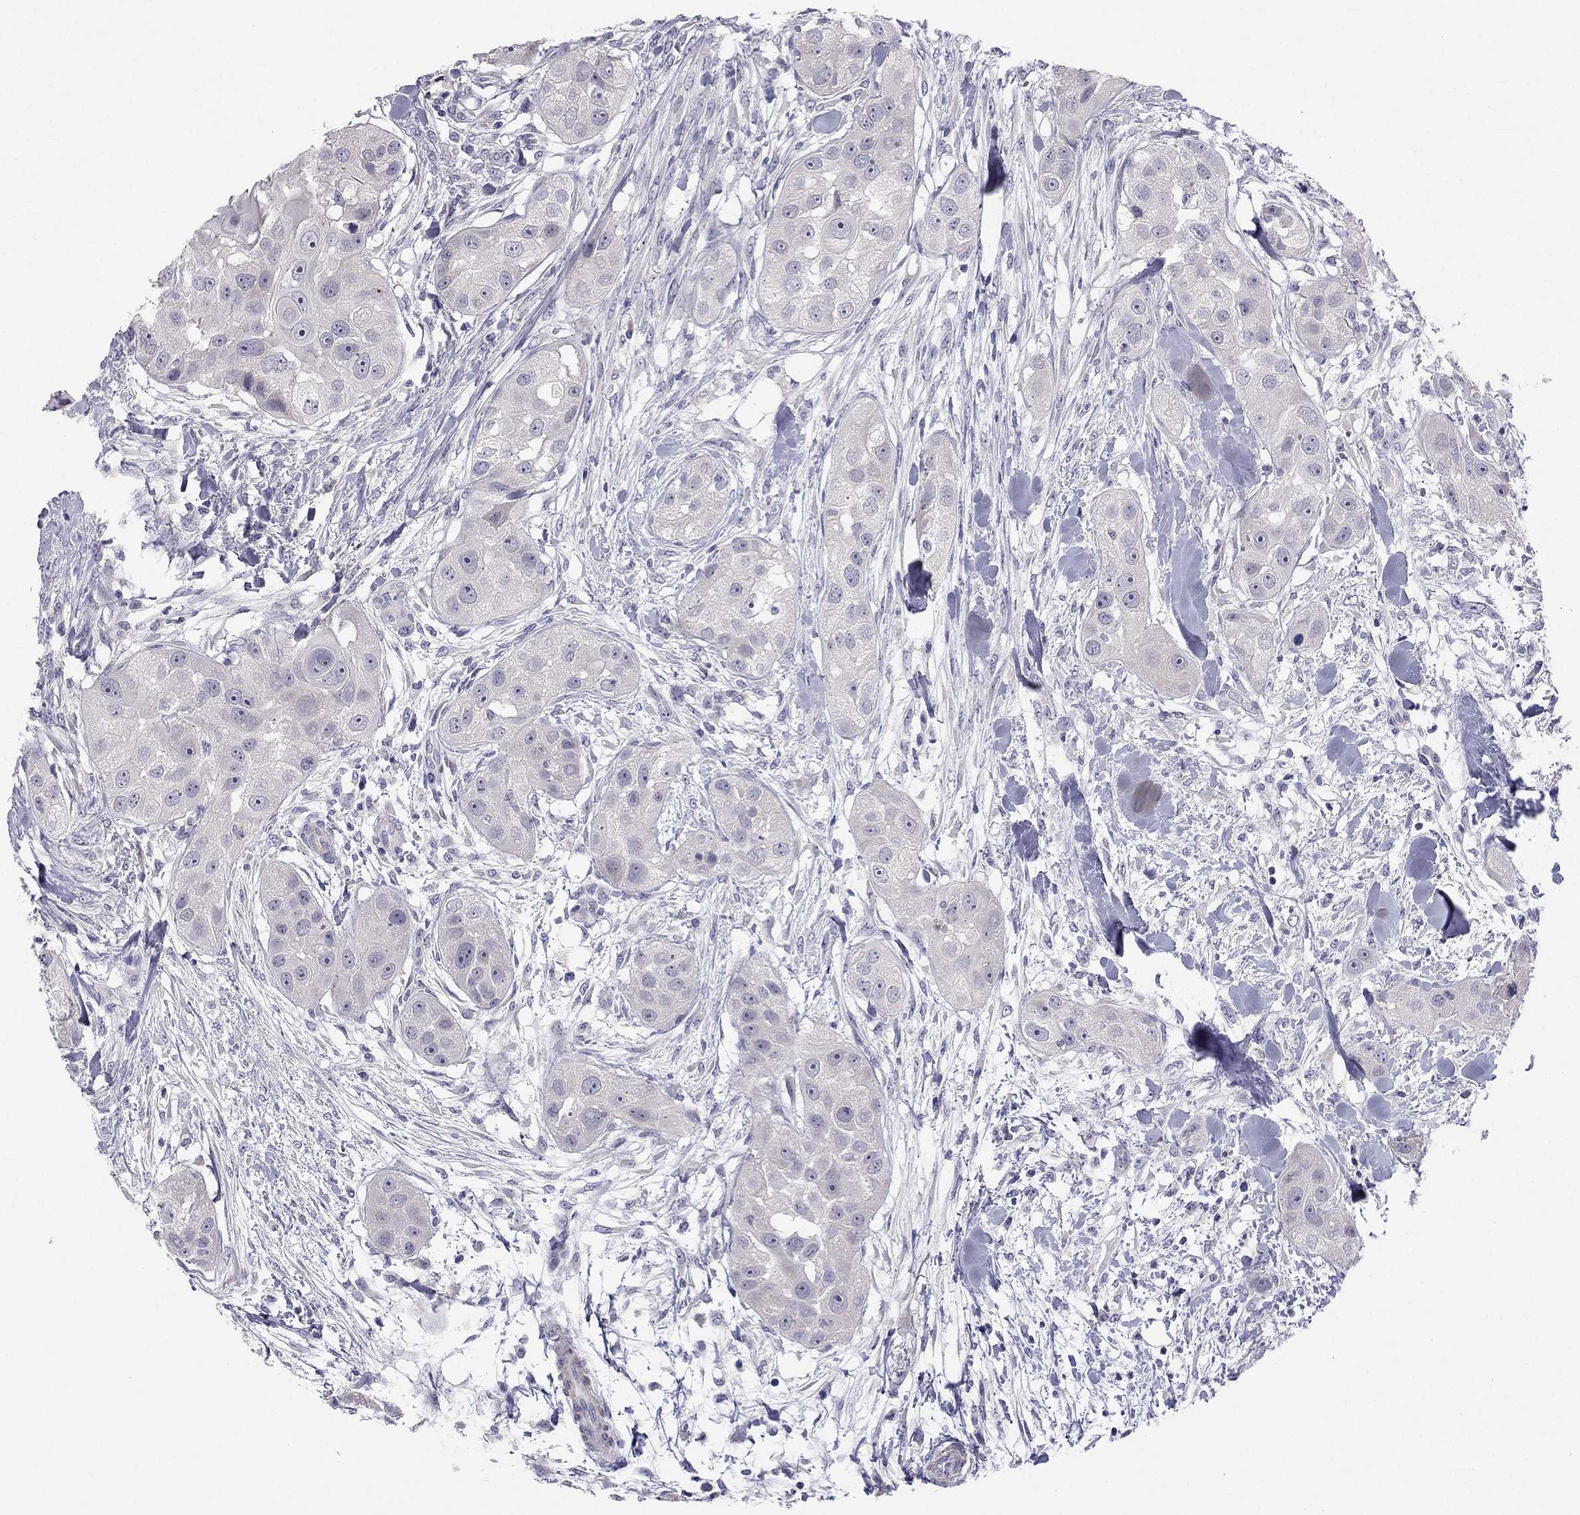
{"staining": {"intensity": "negative", "quantity": "none", "location": "none"}, "tissue": "head and neck cancer", "cell_type": "Tumor cells", "image_type": "cancer", "snomed": [{"axis": "morphology", "description": "Squamous cell carcinoma, NOS"}, {"axis": "topography", "description": "Head-Neck"}], "caption": "A high-resolution image shows immunohistochemistry staining of head and neck cancer, which displays no significant positivity in tumor cells.", "gene": "C16orf89", "patient": {"sex": "male", "age": 51}}